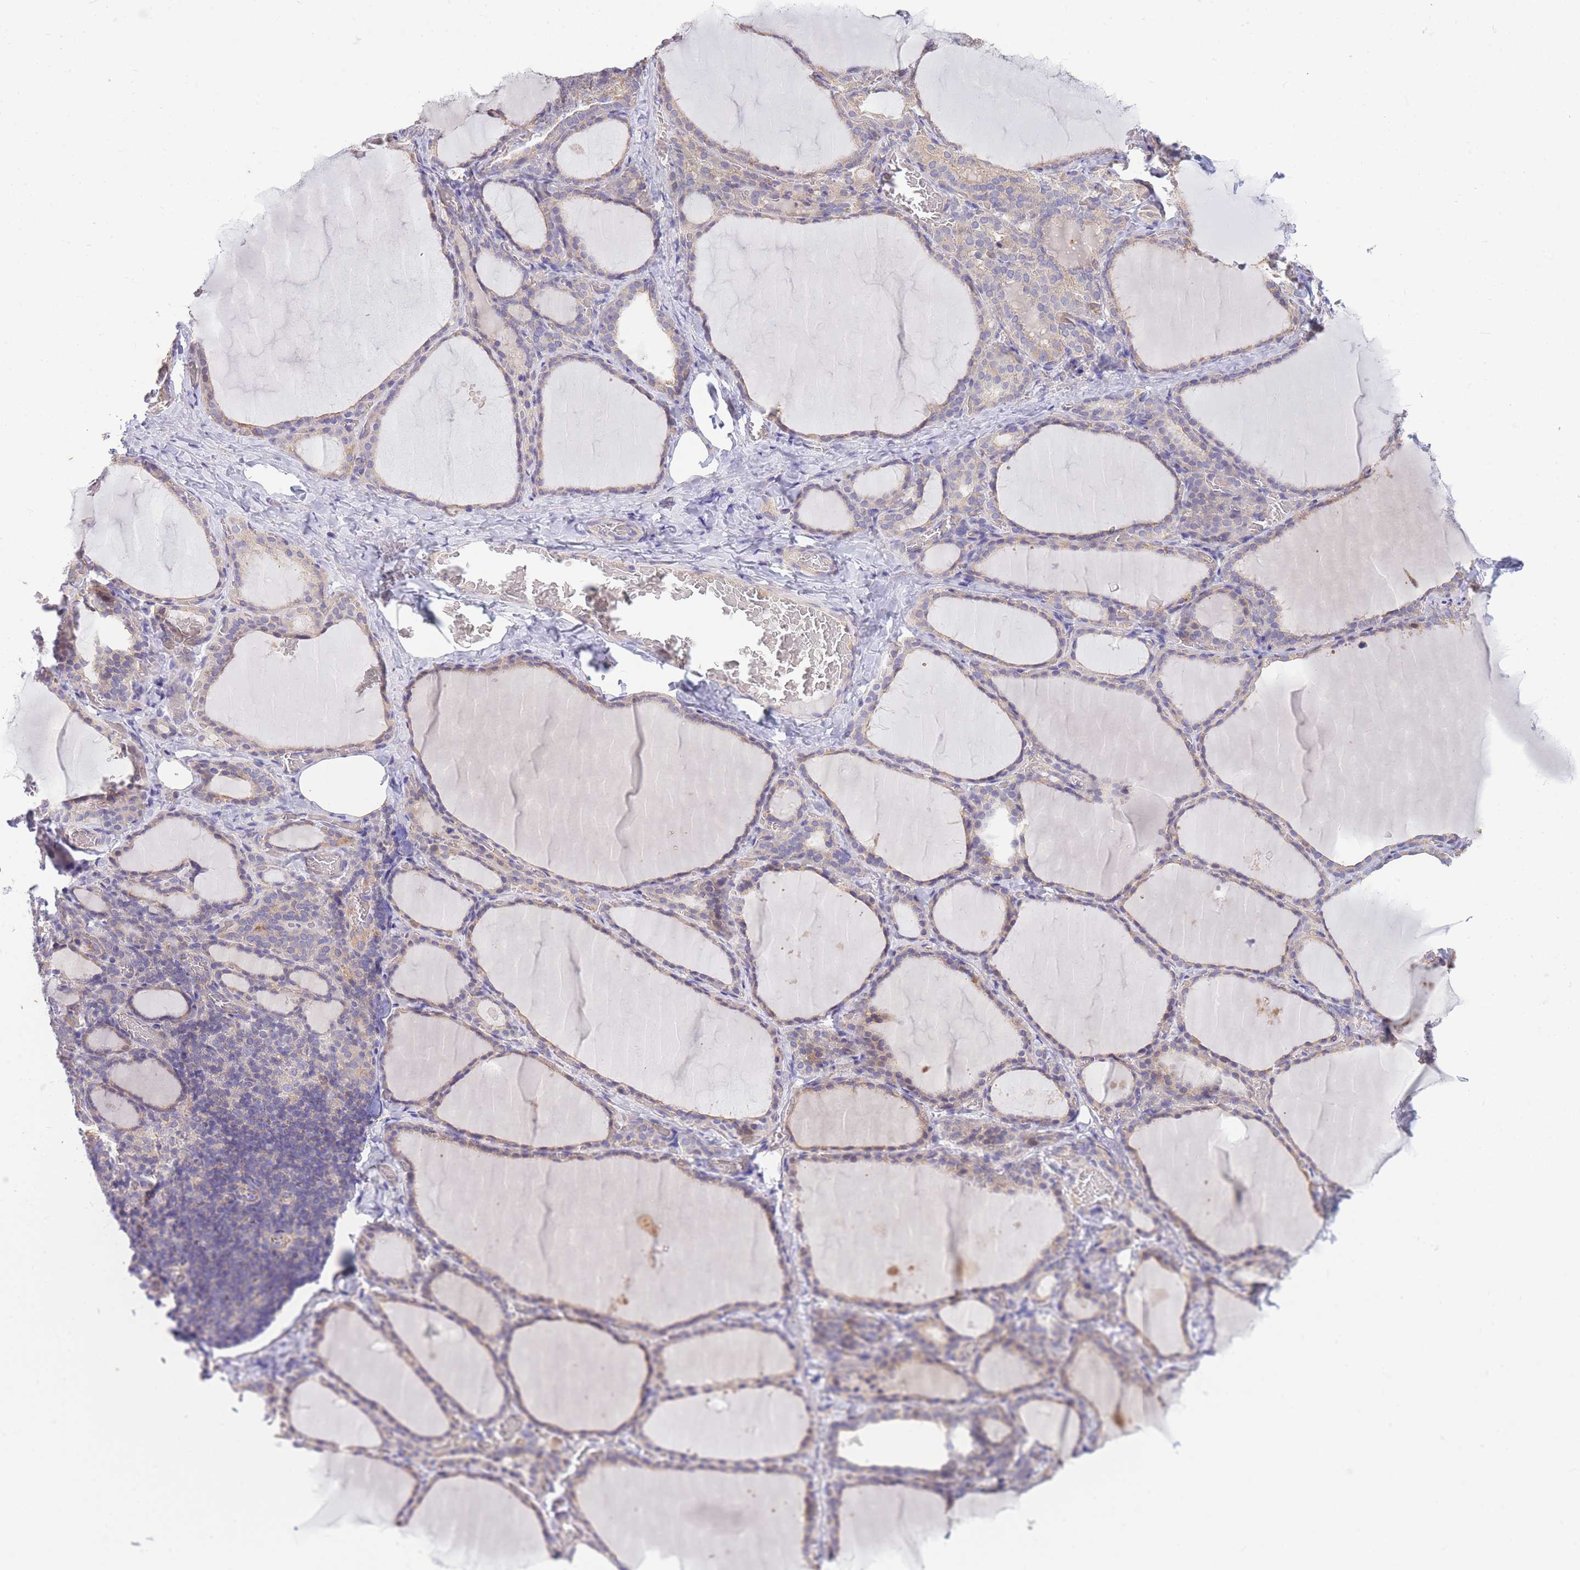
{"staining": {"intensity": "weak", "quantity": "25%-75%", "location": "cytoplasmic/membranous"}, "tissue": "thyroid gland", "cell_type": "Glandular cells", "image_type": "normal", "snomed": [{"axis": "morphology", "description": "Normal tissue, NOS"}, {"axis": "topography", "description": "Thyroid gland"}], "caption": "Brown immunohistochemical staining in unremarkable human thyroid gland shows weak cytoplasmic/membranous positivity in about 25%-75% of glandular cells.", "gene": "OR5T1", "patient": {"sex": "female", "age": 39}}